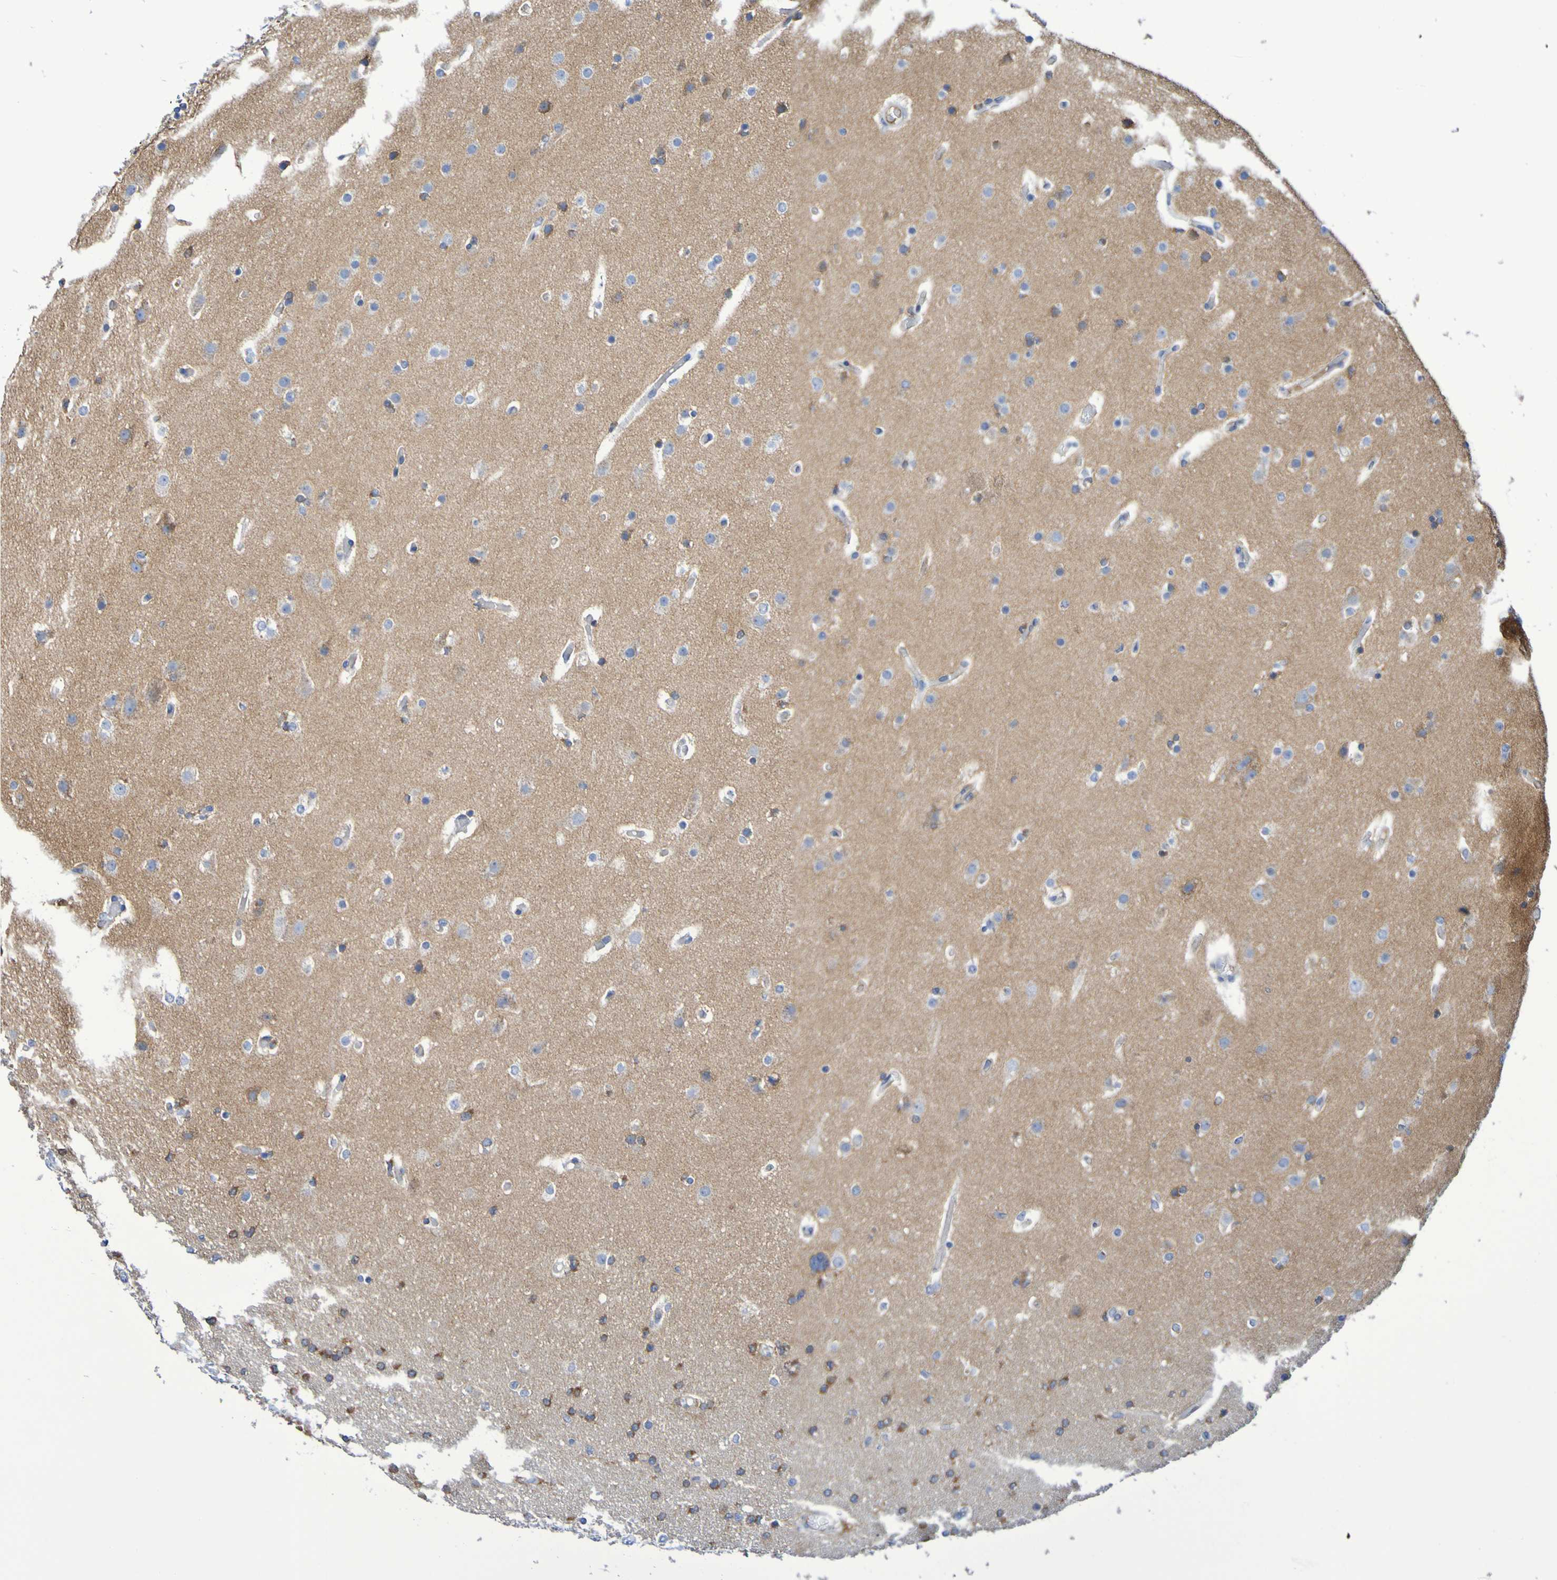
{"staining": {"intensity": "negative", "quantity": "none", "location": "none"}, "tissue": "glioma", "cell_type": "Tumor cells", "image_type": "cancer", "snomed": [{"axis": "morphology", "description": "Glioma, malignant, High grade"}, {"axis": "topography", "description": "Cerebral cortex"}], "caption": "Immunohistochemistry (IHC) of glioma exhibits no expression in tumor cells.", "gene": "CNTN2", "patient": {"sex": "female", "age": 36}}